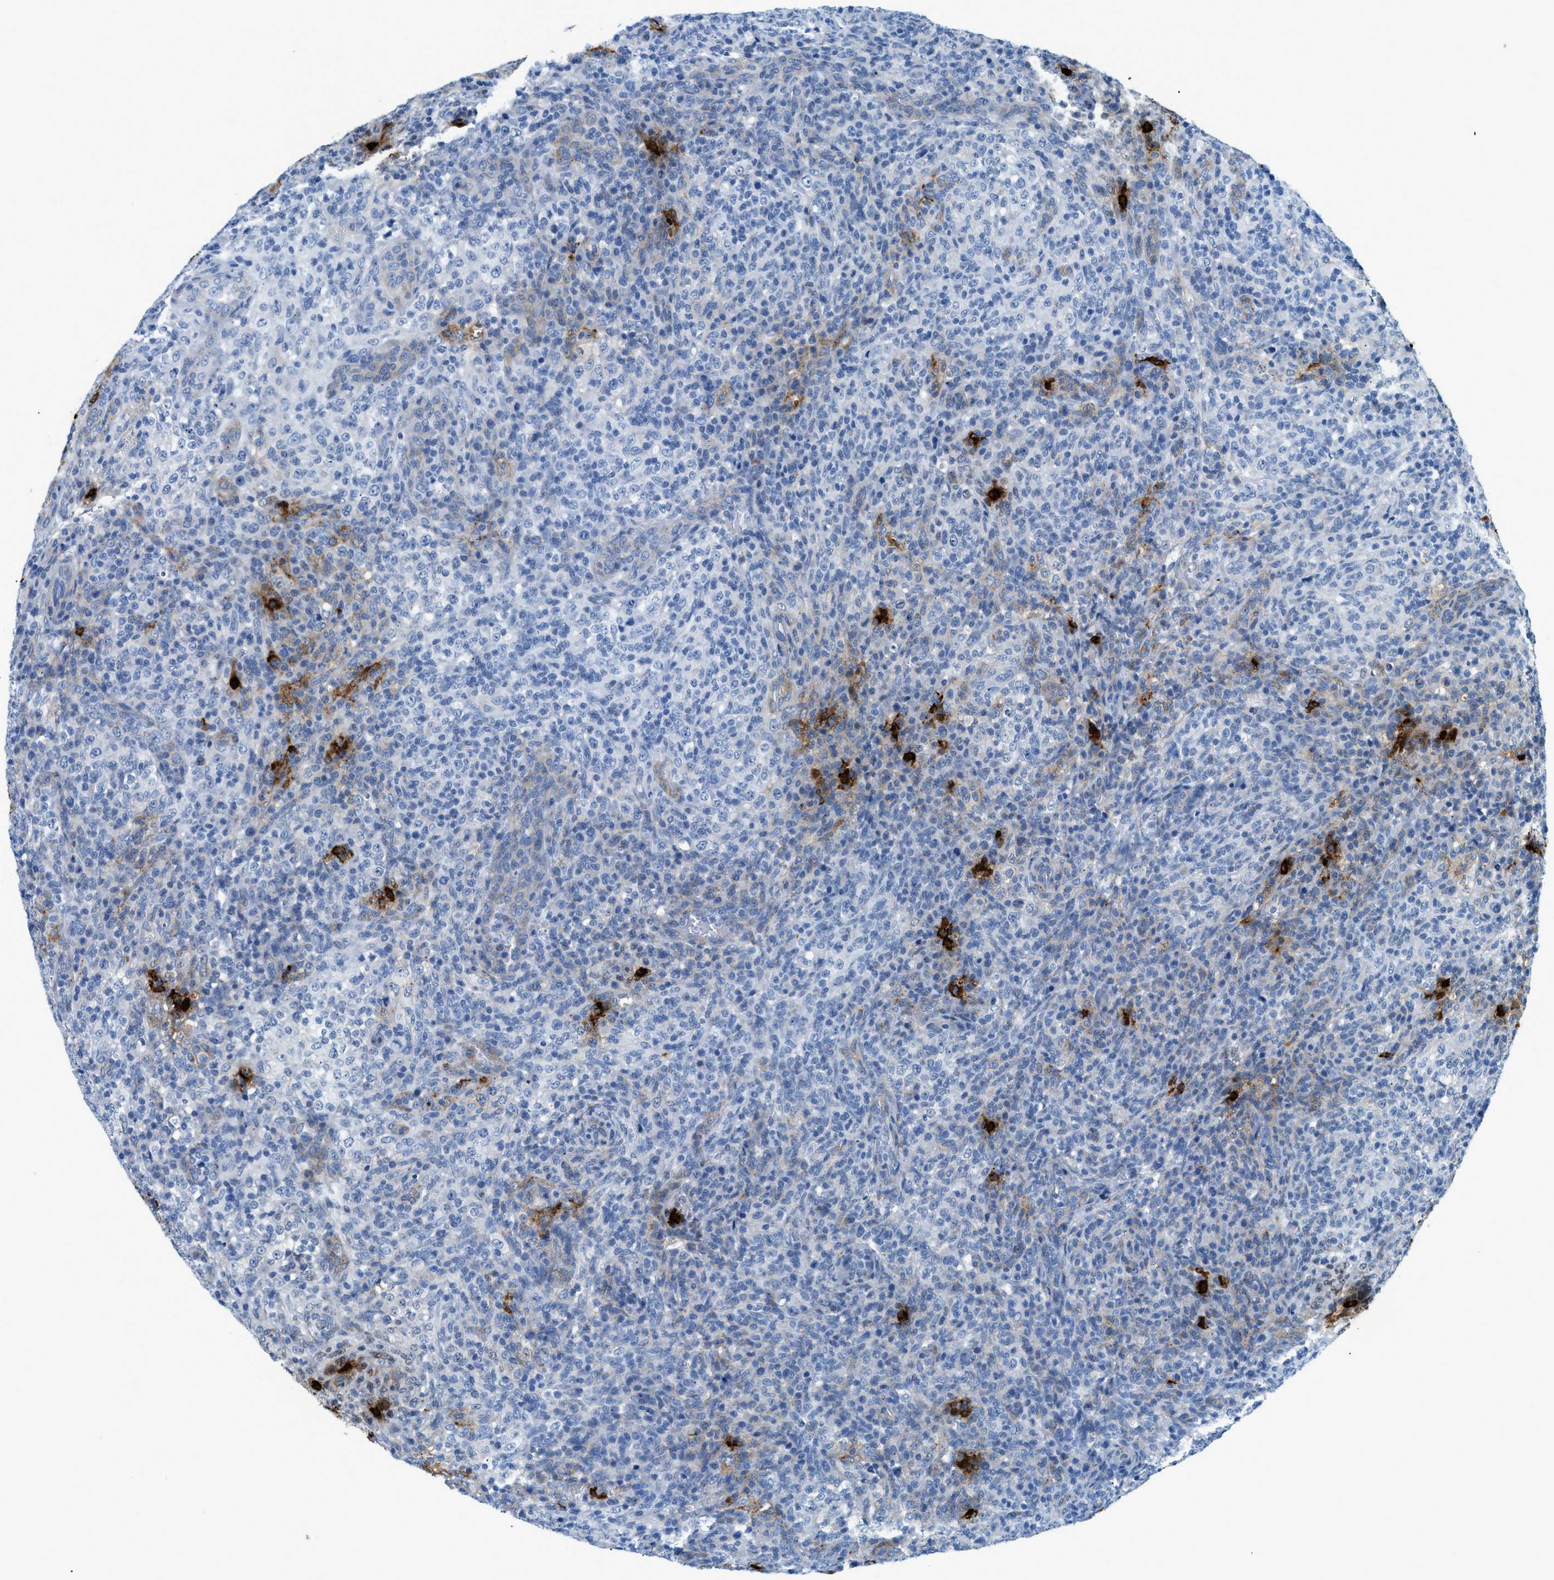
{"staining": {"intensity": "negative", "quantity": "none", "location": "none"}, "tissue": "lymphoma", "cell_type": "Tumor cells", "image_type": "cancer", "snomed": [{"axis": "morphology", "description": "Malignant lymphoma, non-Hodgkin's type, High grade"}, {"axis": "topography", "description": "Lymph node"}], "caption": "The histopathology image exhibits no staining of tumor cells in malignant lymphoma, non-Hodgkin's type (high-grade).", "gene": "TPSAB1", "patient": {"sex": "female", "age": 76}}